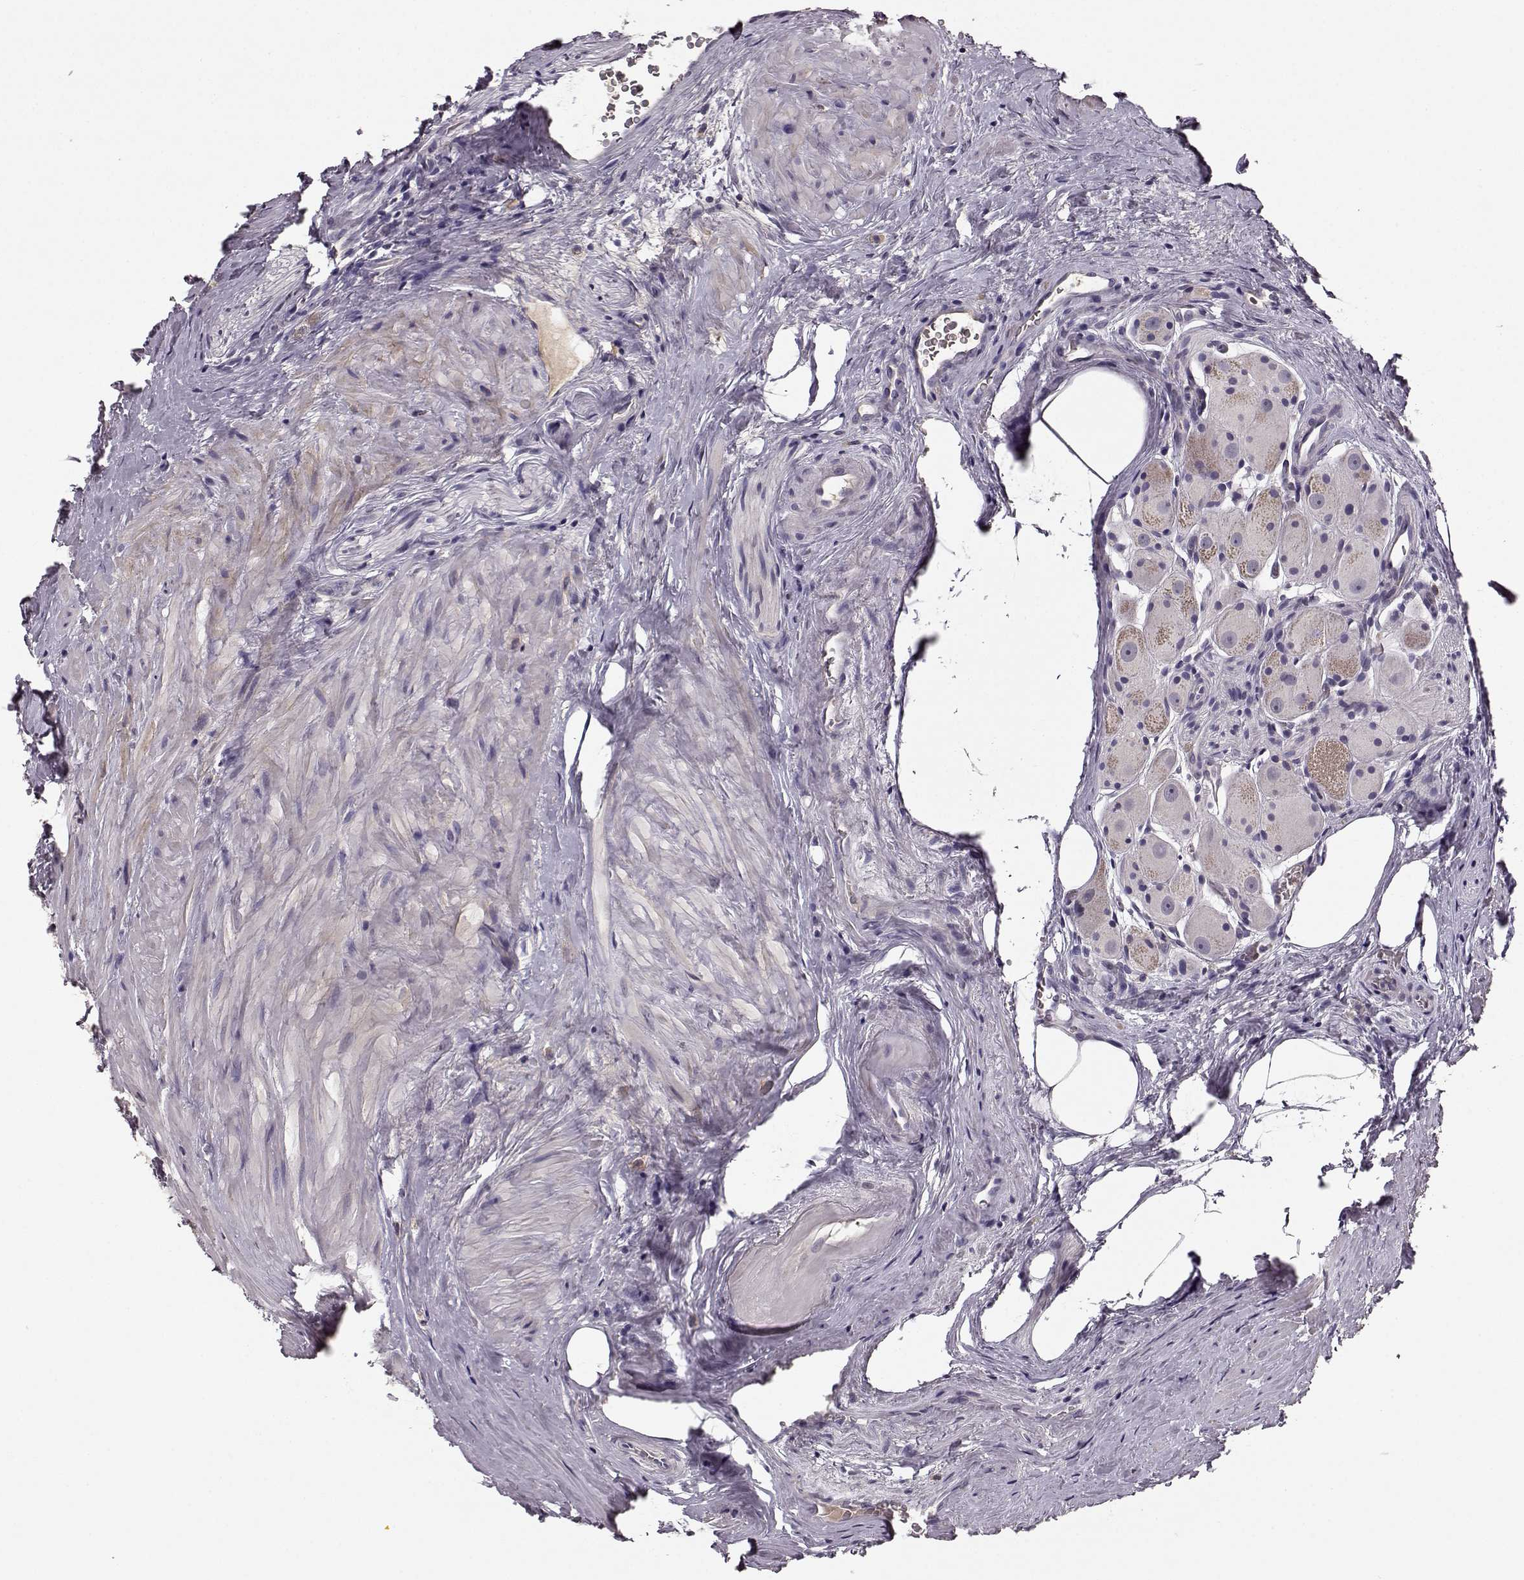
{"staining": {"intensity": "negative", "quantity": "none", "location": "none"}, "tissue": "prostate cancer", "cell_type": "Tumor cells", "image_type": "cancer", "snomed": [{"axis": "morphology", "description": "Adenocarcinoma, NOS"}, {"axis": "morphology", "description": "Adenocarcinoma, High grade"}, {"axis": "topography", "description": "Prostate"}], "caption": "DAB (3,3'-diaminobenzidine) immunohistochemical staining of human prostate adenocarcinoma reveals no significant positivity in tumor cells.", "gene": "YJEFN3", "patient": {"sex": "male", "age": 64}}